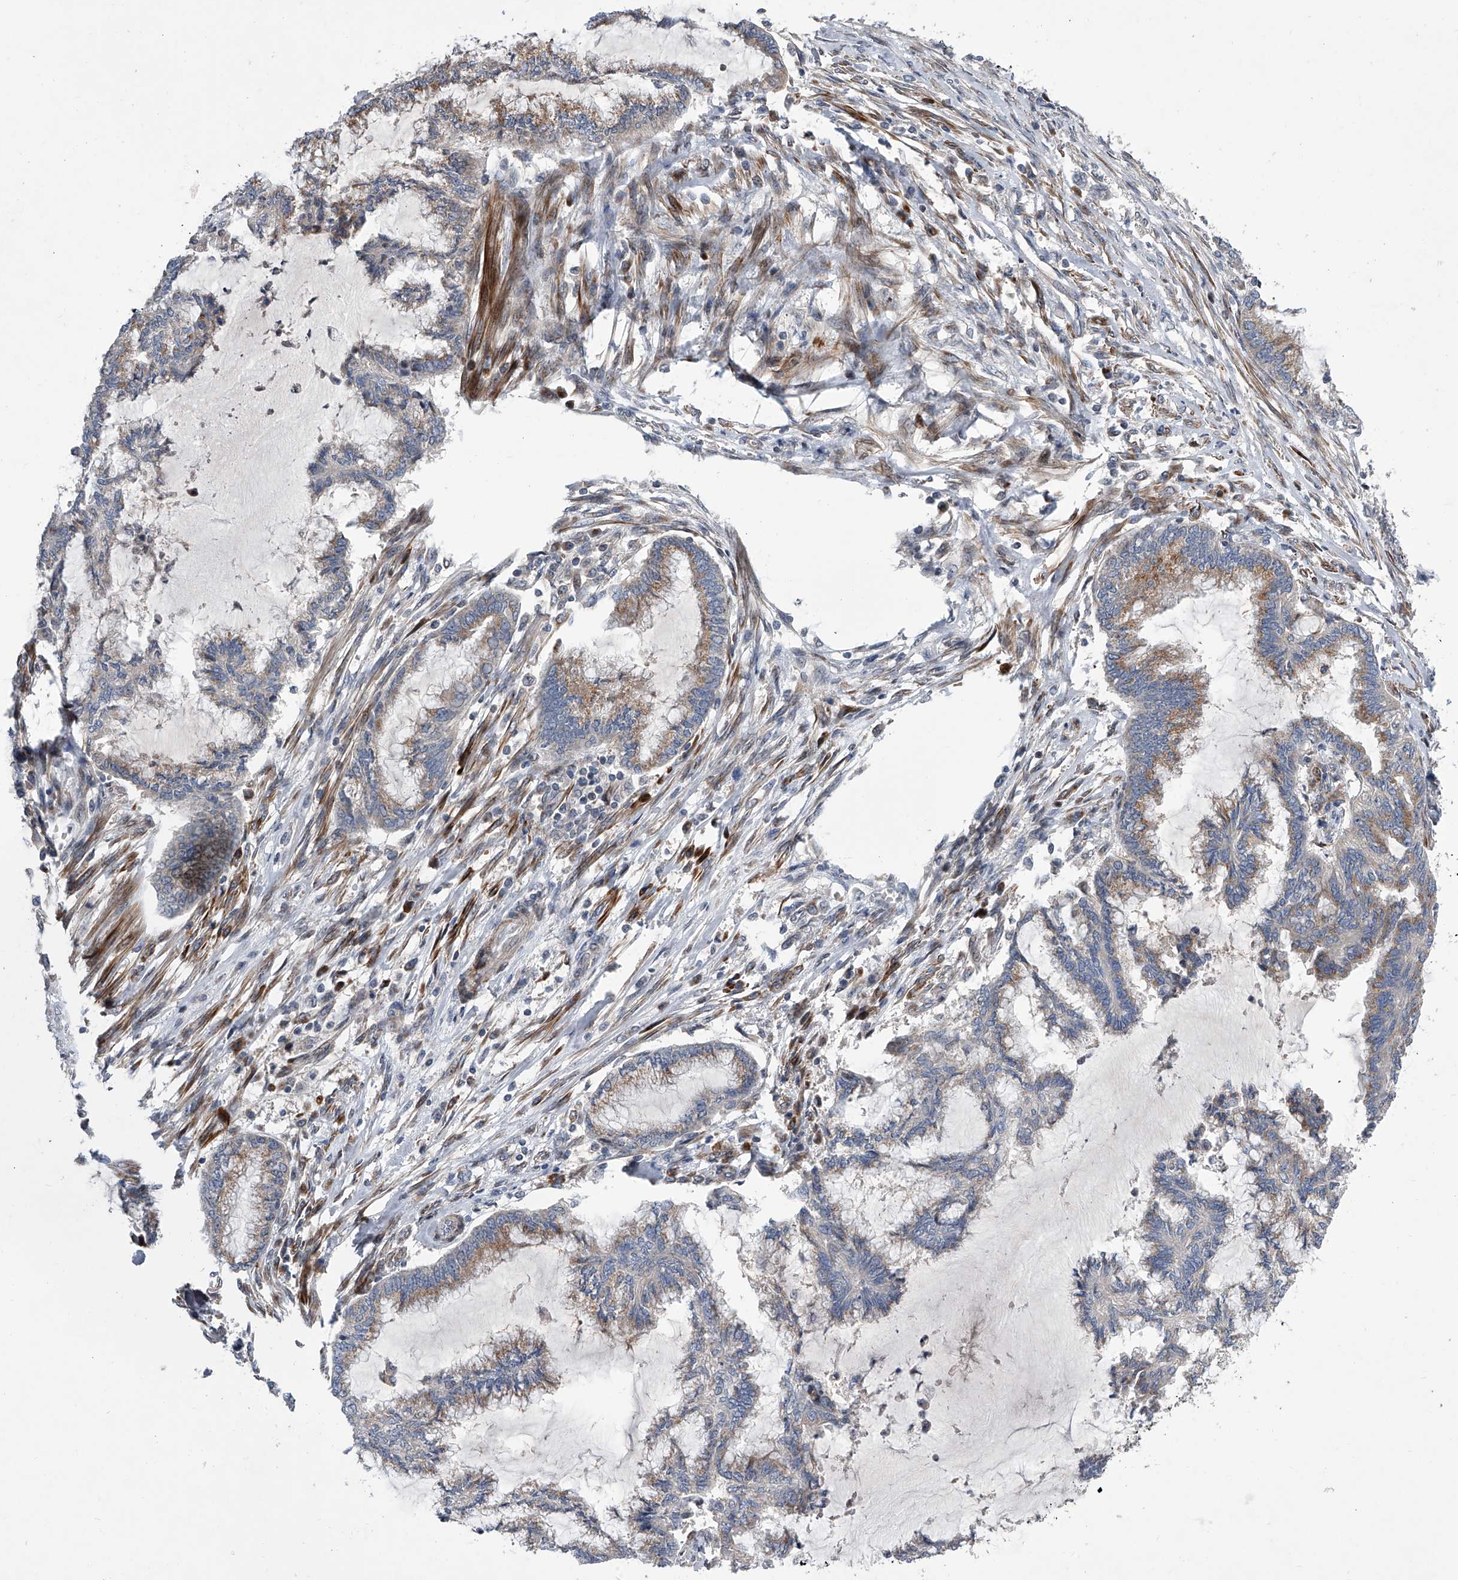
{"staining": {"intensity": "moderate", "quantity": "25%-75%", "location": "cytoplasmic/membranous"}, "tissue": "endometrial cancer", "cell_type": "Tumor cells", "image_type": "cancer", "snomed": [{"axis": "morphology", "description": "Adenocarcinoma, NOS"}, {"axis": "topography", "description": "Endometrium"}], "caption": "IHC of human endometrial cancer (adenocarcinoma) displays medium levels of moderate cytoplasmic/membranous expression in approximately 25%-75% of tumor cells. (DAB = brown stain, brightfield microscopy at high magnification).", "gene": "DLGAP2", "patient": {"sex": "female", "age": 86}}